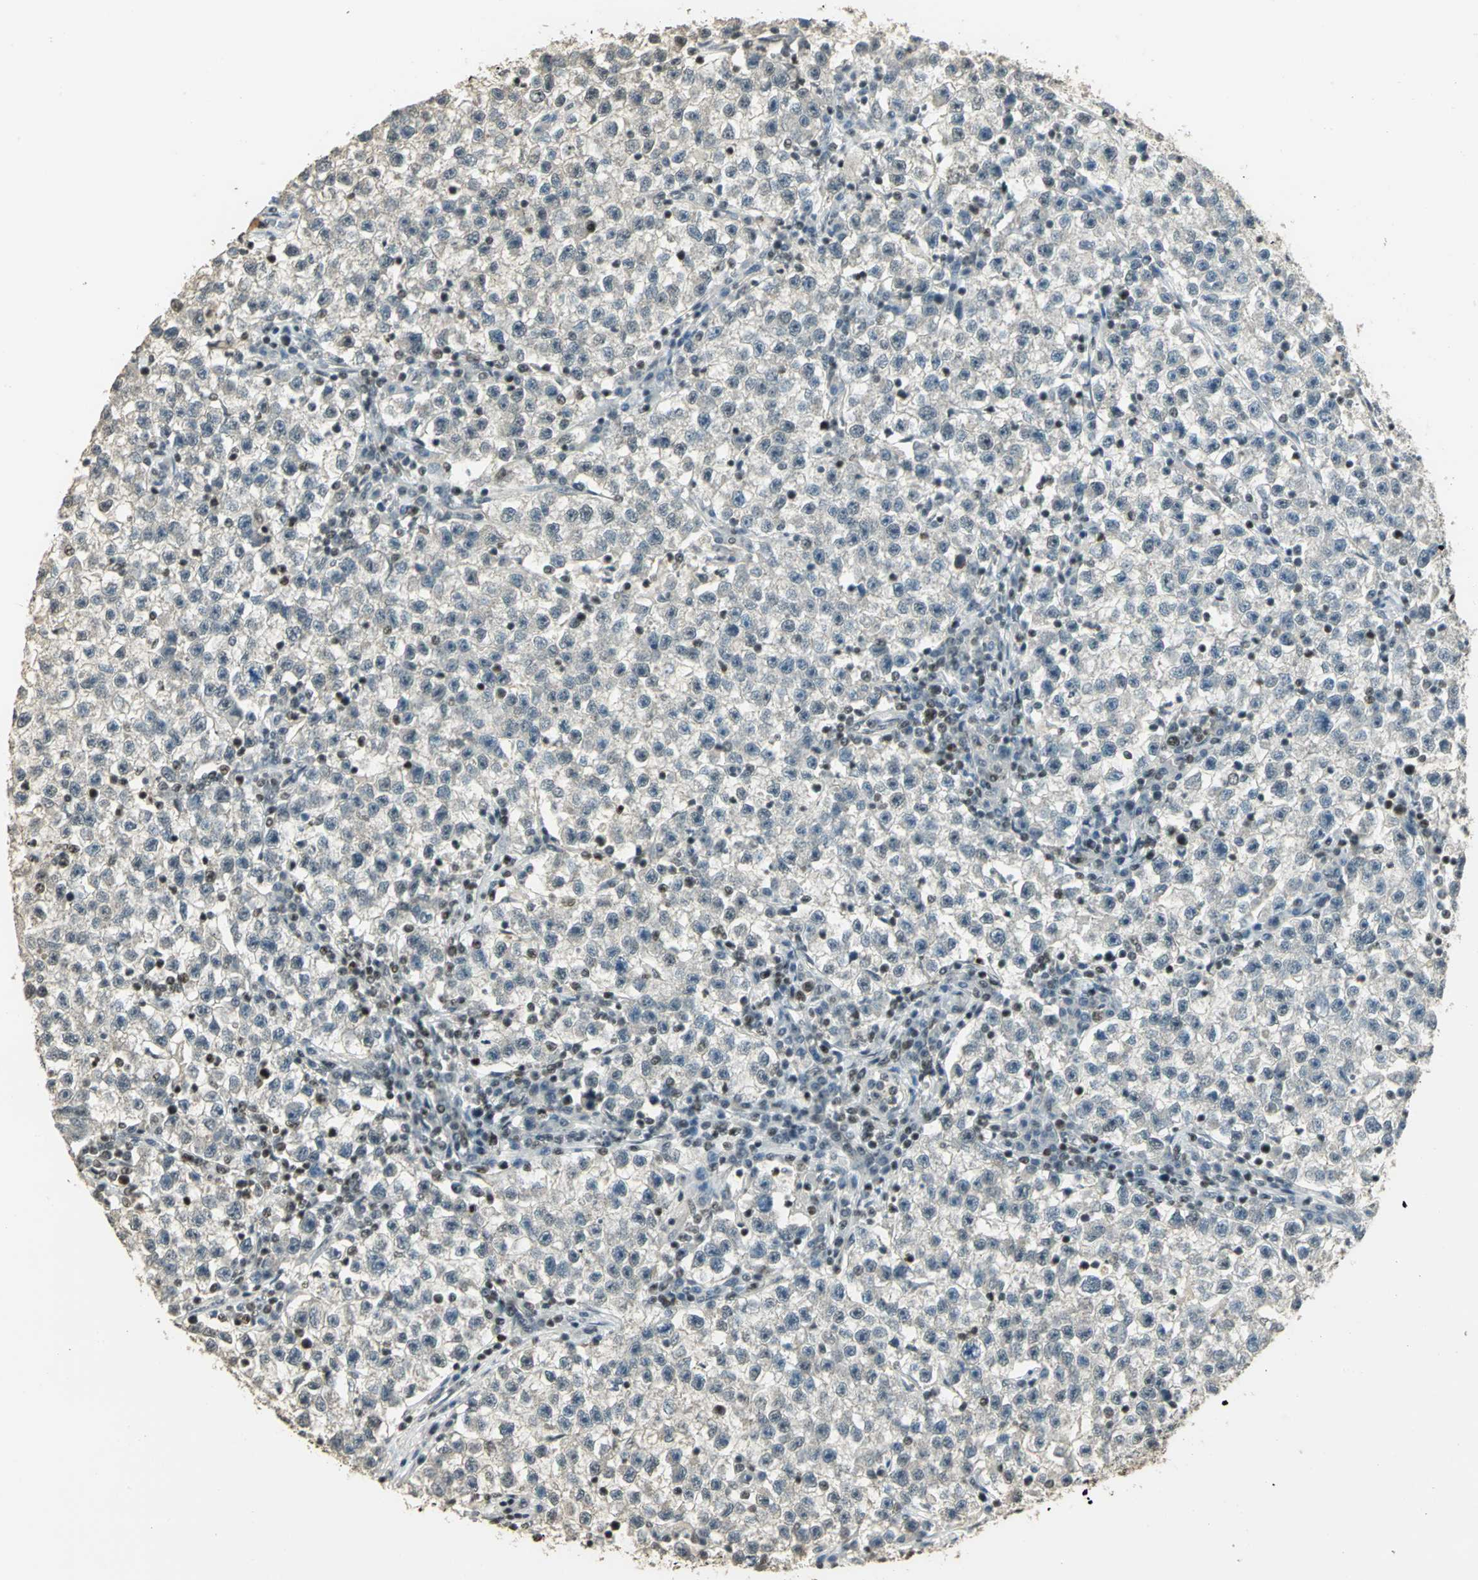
{"staining": {"intensity": "negative", "quantity": "none", "location": "none"}, "tissue": "testis cancer", "cell_type": "Tumor cells", "image_type": "cancer", "snomed": [{"axis": "morphology", "description": "Seminoma, NOS"}, {"axis": "topography", "description": "Testis"}], "caption": "This is an immunohistochemistry micrograph of human testis cancer. There is no expression in tumor cells.", "gene": "ELF1", "patient": {"sex": "male", "age": 22}}